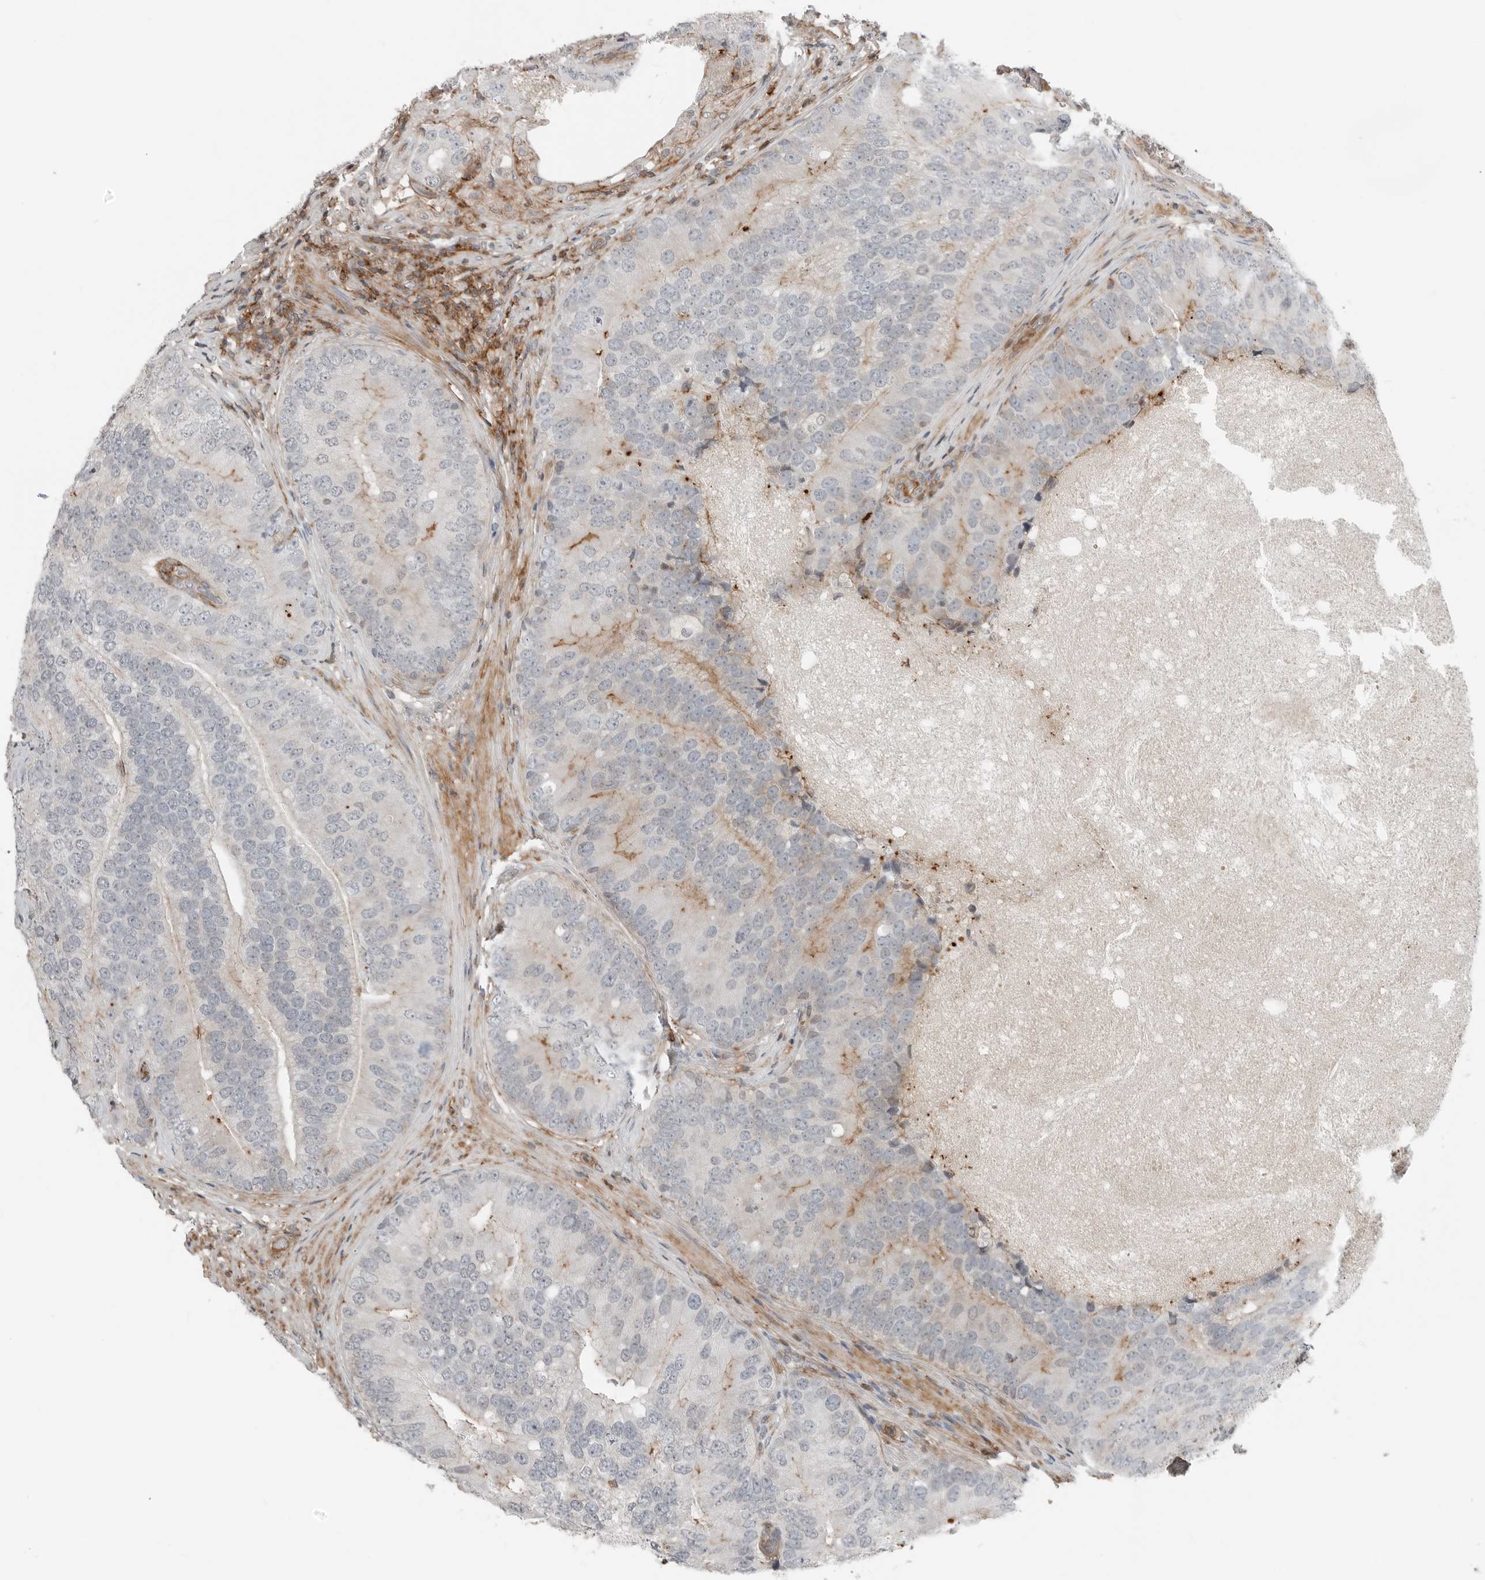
{"staining": {"intensity": "moderate", "quantity": "<25%", "location": "cytoplasmic/membranous"}, "tissue": "prostate cancer", "cell_type": "Tumor cells", "image_type": "cancer", "snomed": [{"axis": "morphology", "description": "Adenocarcinoma, High grade"}, {"axis": "topography", "description": "Prostate"}], "caption": "Moderate cytoplasmic/membranous positivity is present in about <25% of tumor cells in prostate cancer. The staining was performed using DAB, with brown indicating positive protein expression. Nuclei are stained blue with hematoxylin.", "gene": "LEFTY2", "patient": {"sex": "male", "age": 70}}